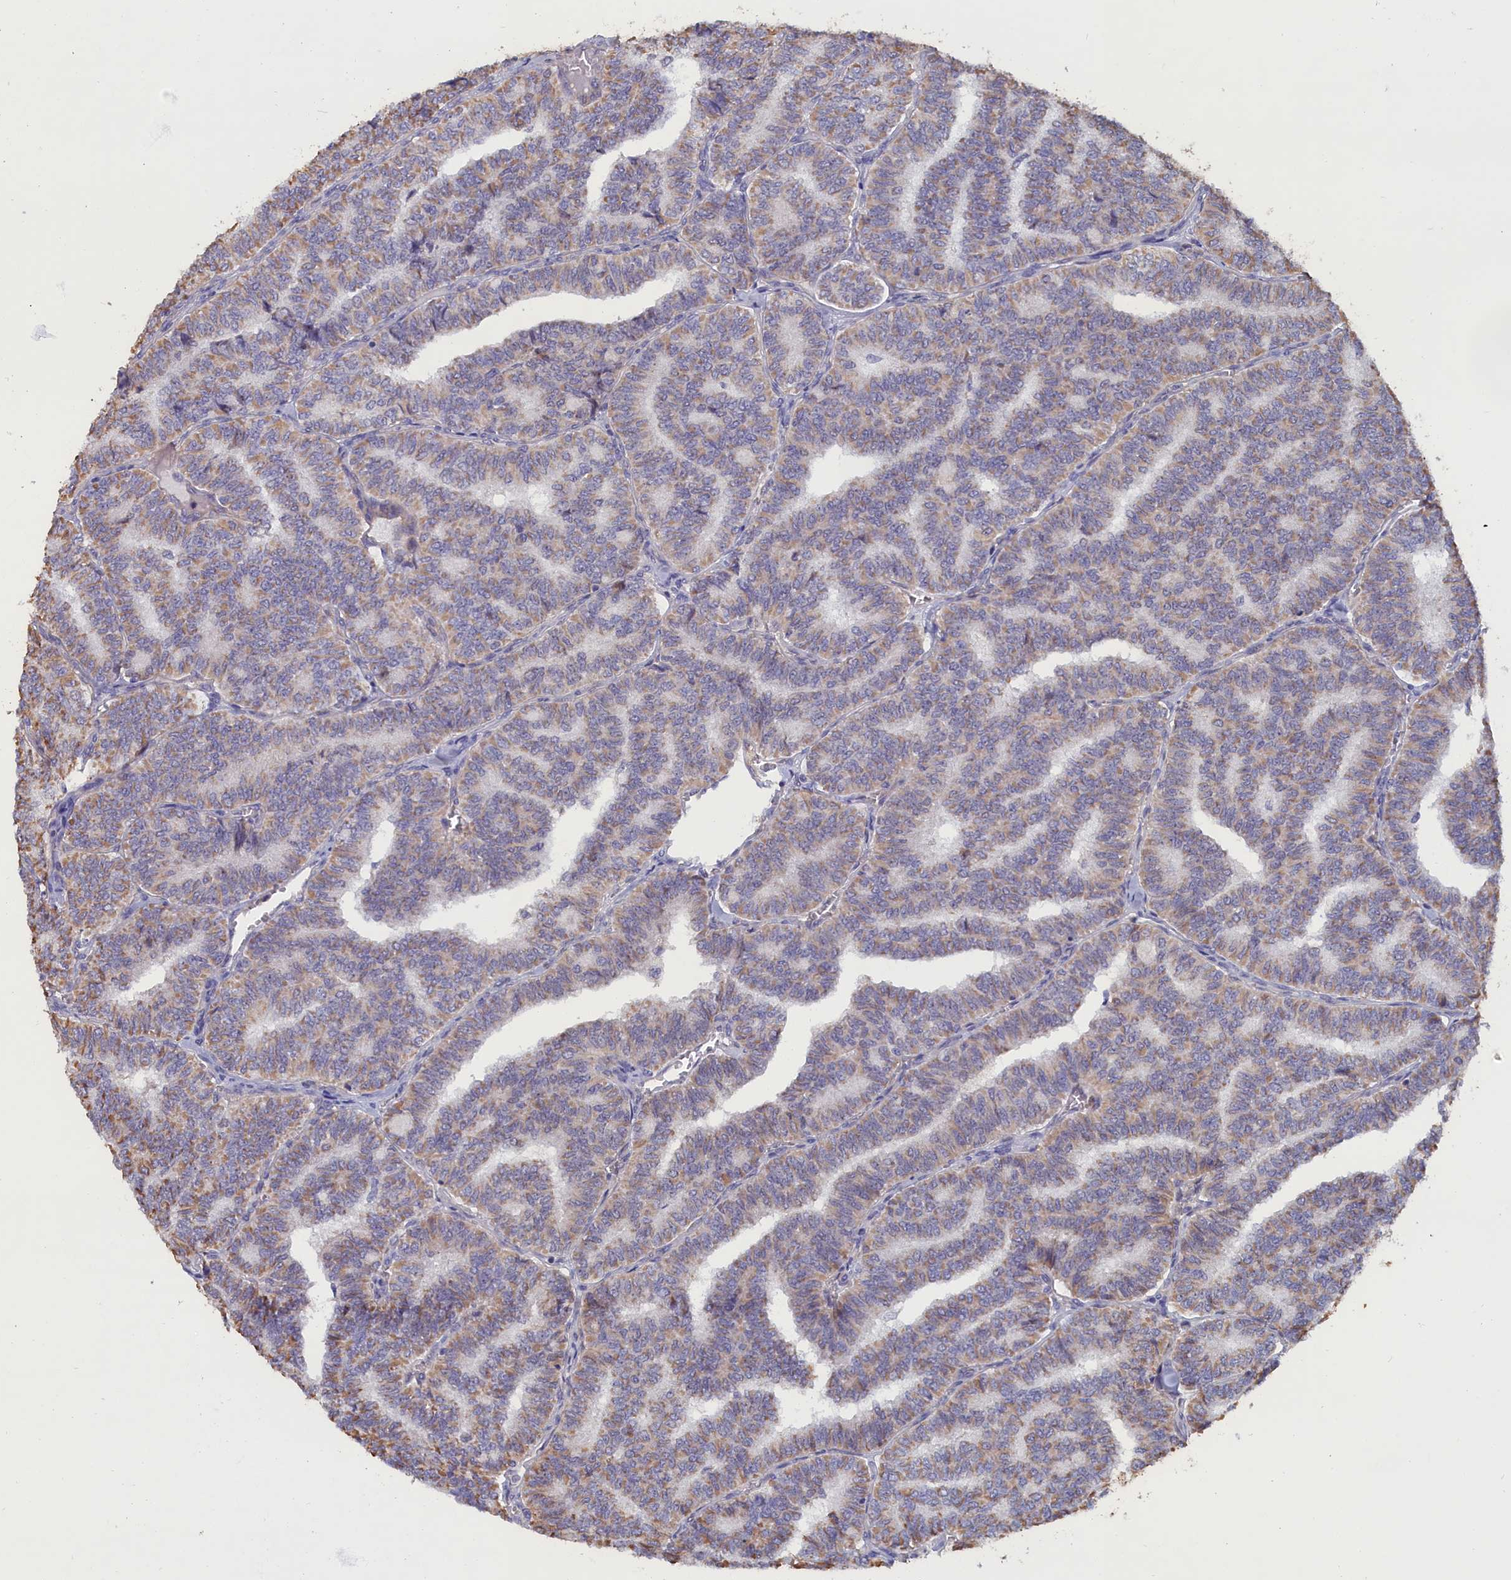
{"staining": {"intensity": "weak", "quantity": "25%-75%", "location": "cytoplasmic/membranous"}, "tissue": "thyroid cancer", "cell_type": "Tumor cells", "image_type": "cancer", "snomed": [{"axis": "morphology", "description": "Papillary adenocarcinoma, NOS"}, {"axis": "topography", "description": "Thyroid gland"}], "caption": "An image of papillary adenocarcinoma (thyroid) stained for a protein displays weak cytoplasmic/membranous brown staining in tumor cells. (brown staining indicates protein expression, while blue staining denotes nuclei).", "gene": "ZNF816", "patient": {"sex": "female", "age": 35}}